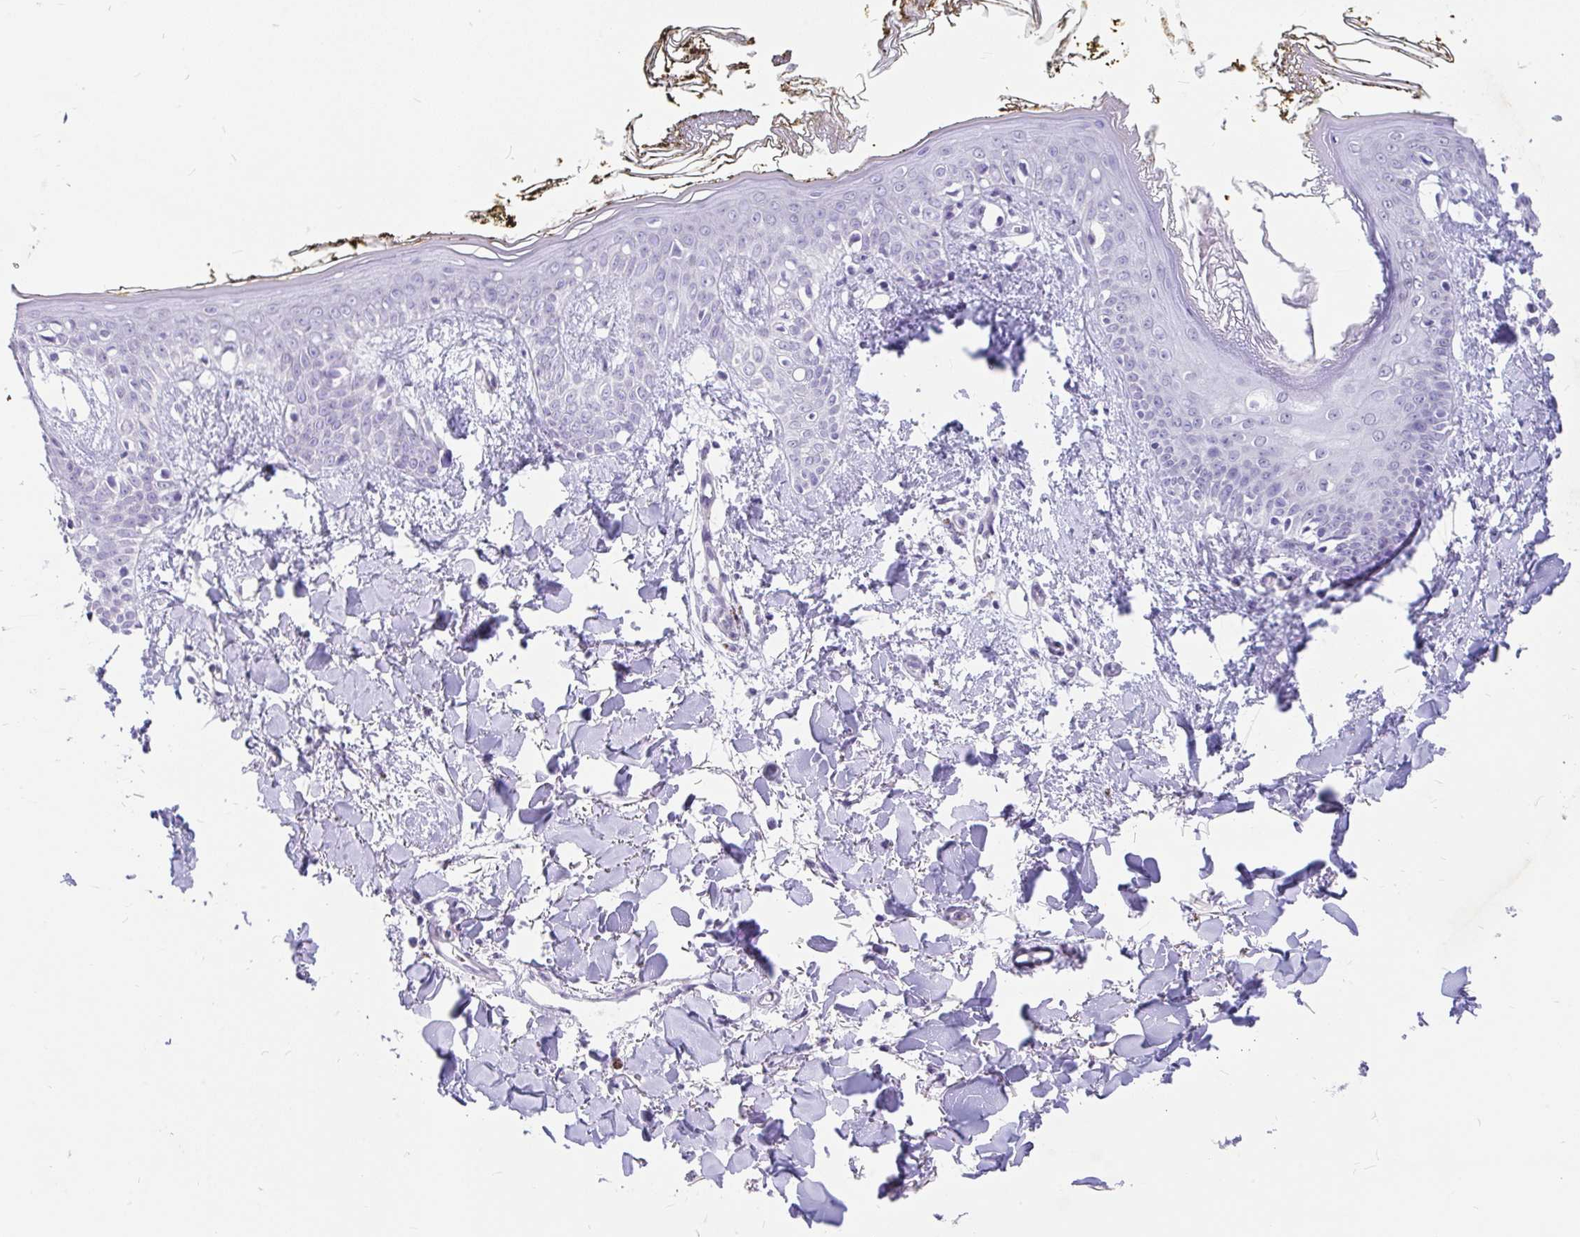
{"staining": {"intensity": "negative", "quantity": "none", "location": "none"}, "tissue": "skin", "cell_type": "Fibroblasts", "image_type": "normal", "snomed": [{"axis": "morphology", "description": "Normal tissue, NOS"}, {"axis": "topography", "description": "Skin"}], "caption": "Fibroblasts are negative for brown protein staining in normal skin. (IHC, brightfield microscopy, high magnification).", "gene": "EML5", "patient": {"sex": "female", "age": 34}}